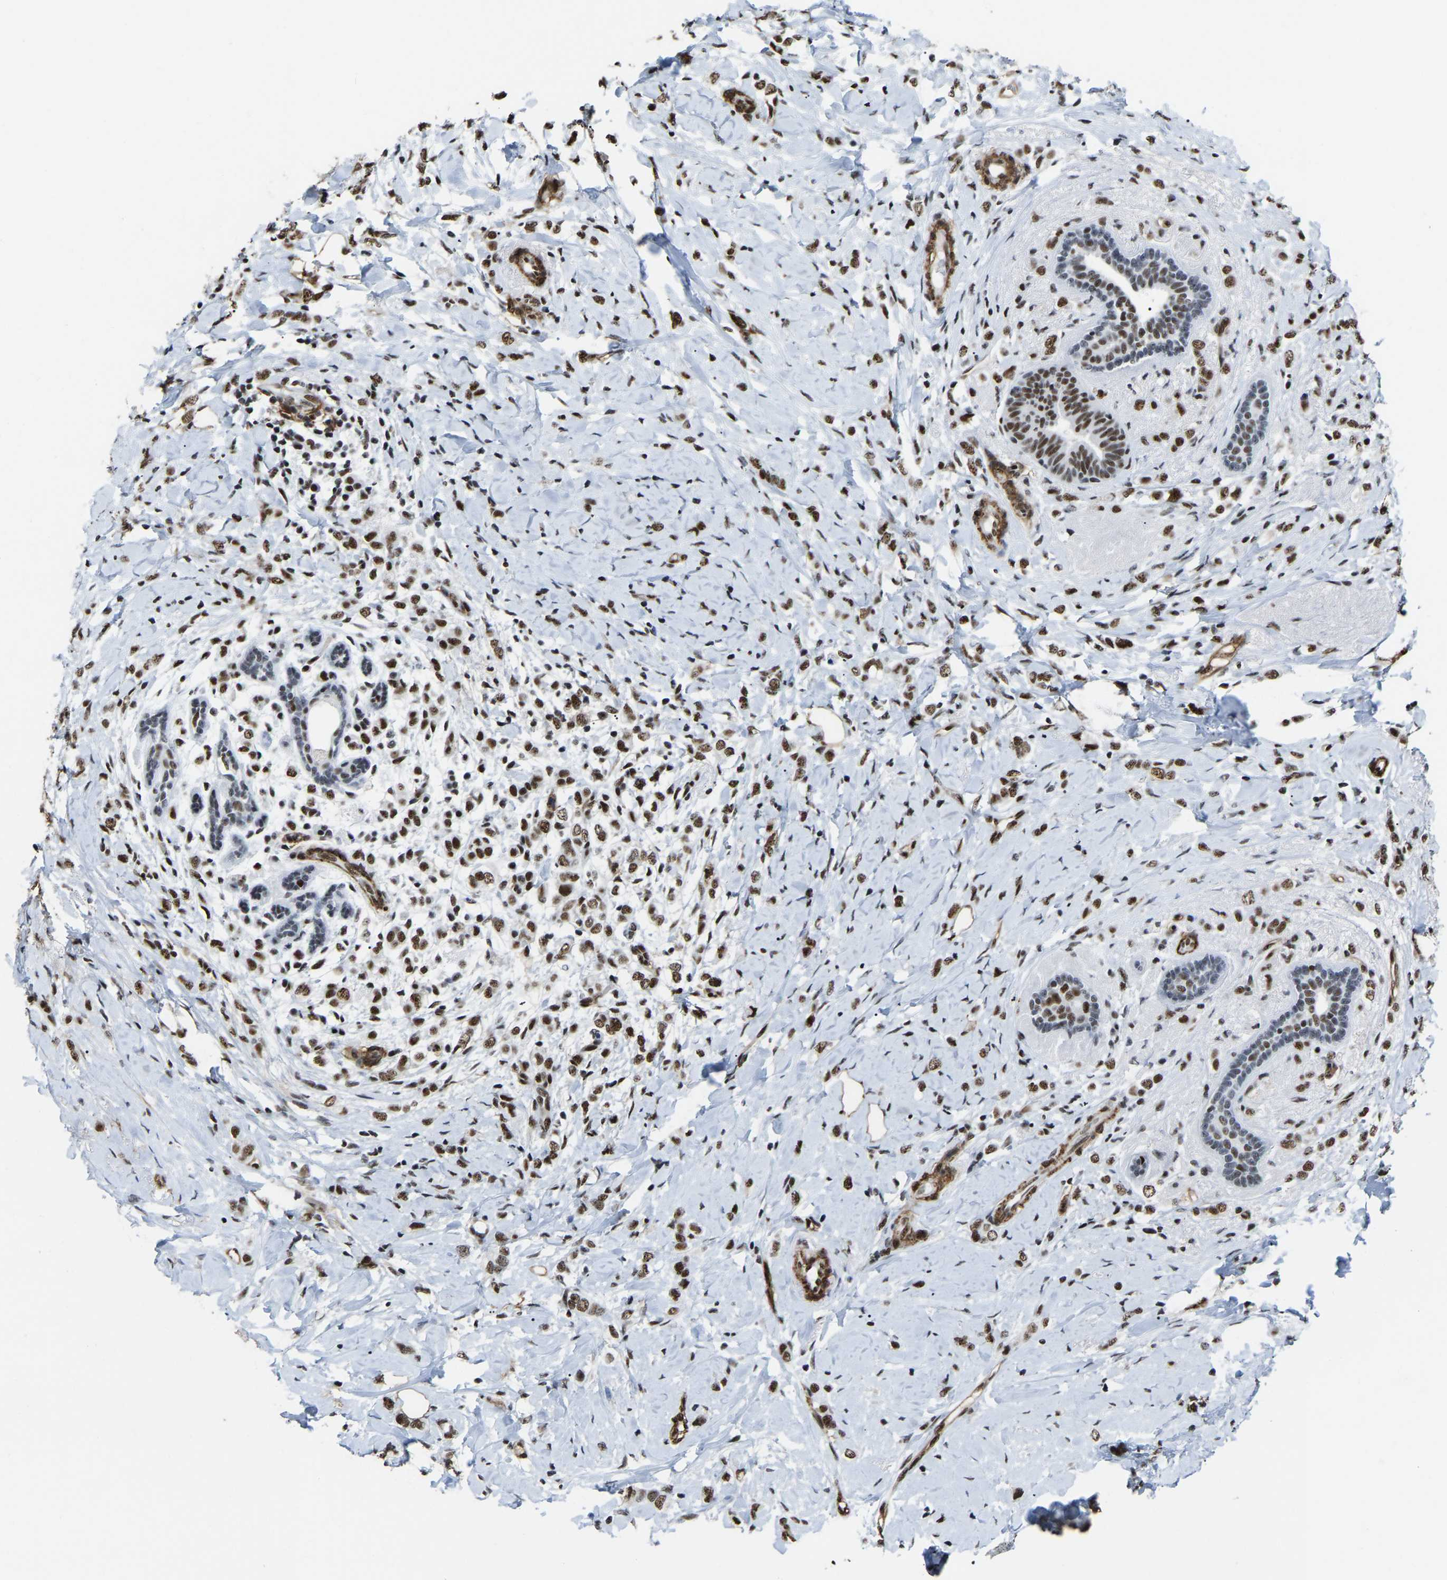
{"staining": {"intensity": "moderate", "quantity": ">75%", "location": "nuclear"}, "tissue": "breast cancer", "cell_type": "Tumor cells", "image_type": "cancer", "snomed": [{"axis": "morphology", "description": "Normal tissue, NOS"}, {"axis": "morphology", "description": "Lobular carcinoma"}, {"axis": "topography", "description": "Breast"}], "caption": "Tumor cells exhibit moderate nuclear positivity in approximately >75% of cells in breast lobular carcinoma.", "gene": "DDX5", "patient": {"sex": "female", "age": 47}}